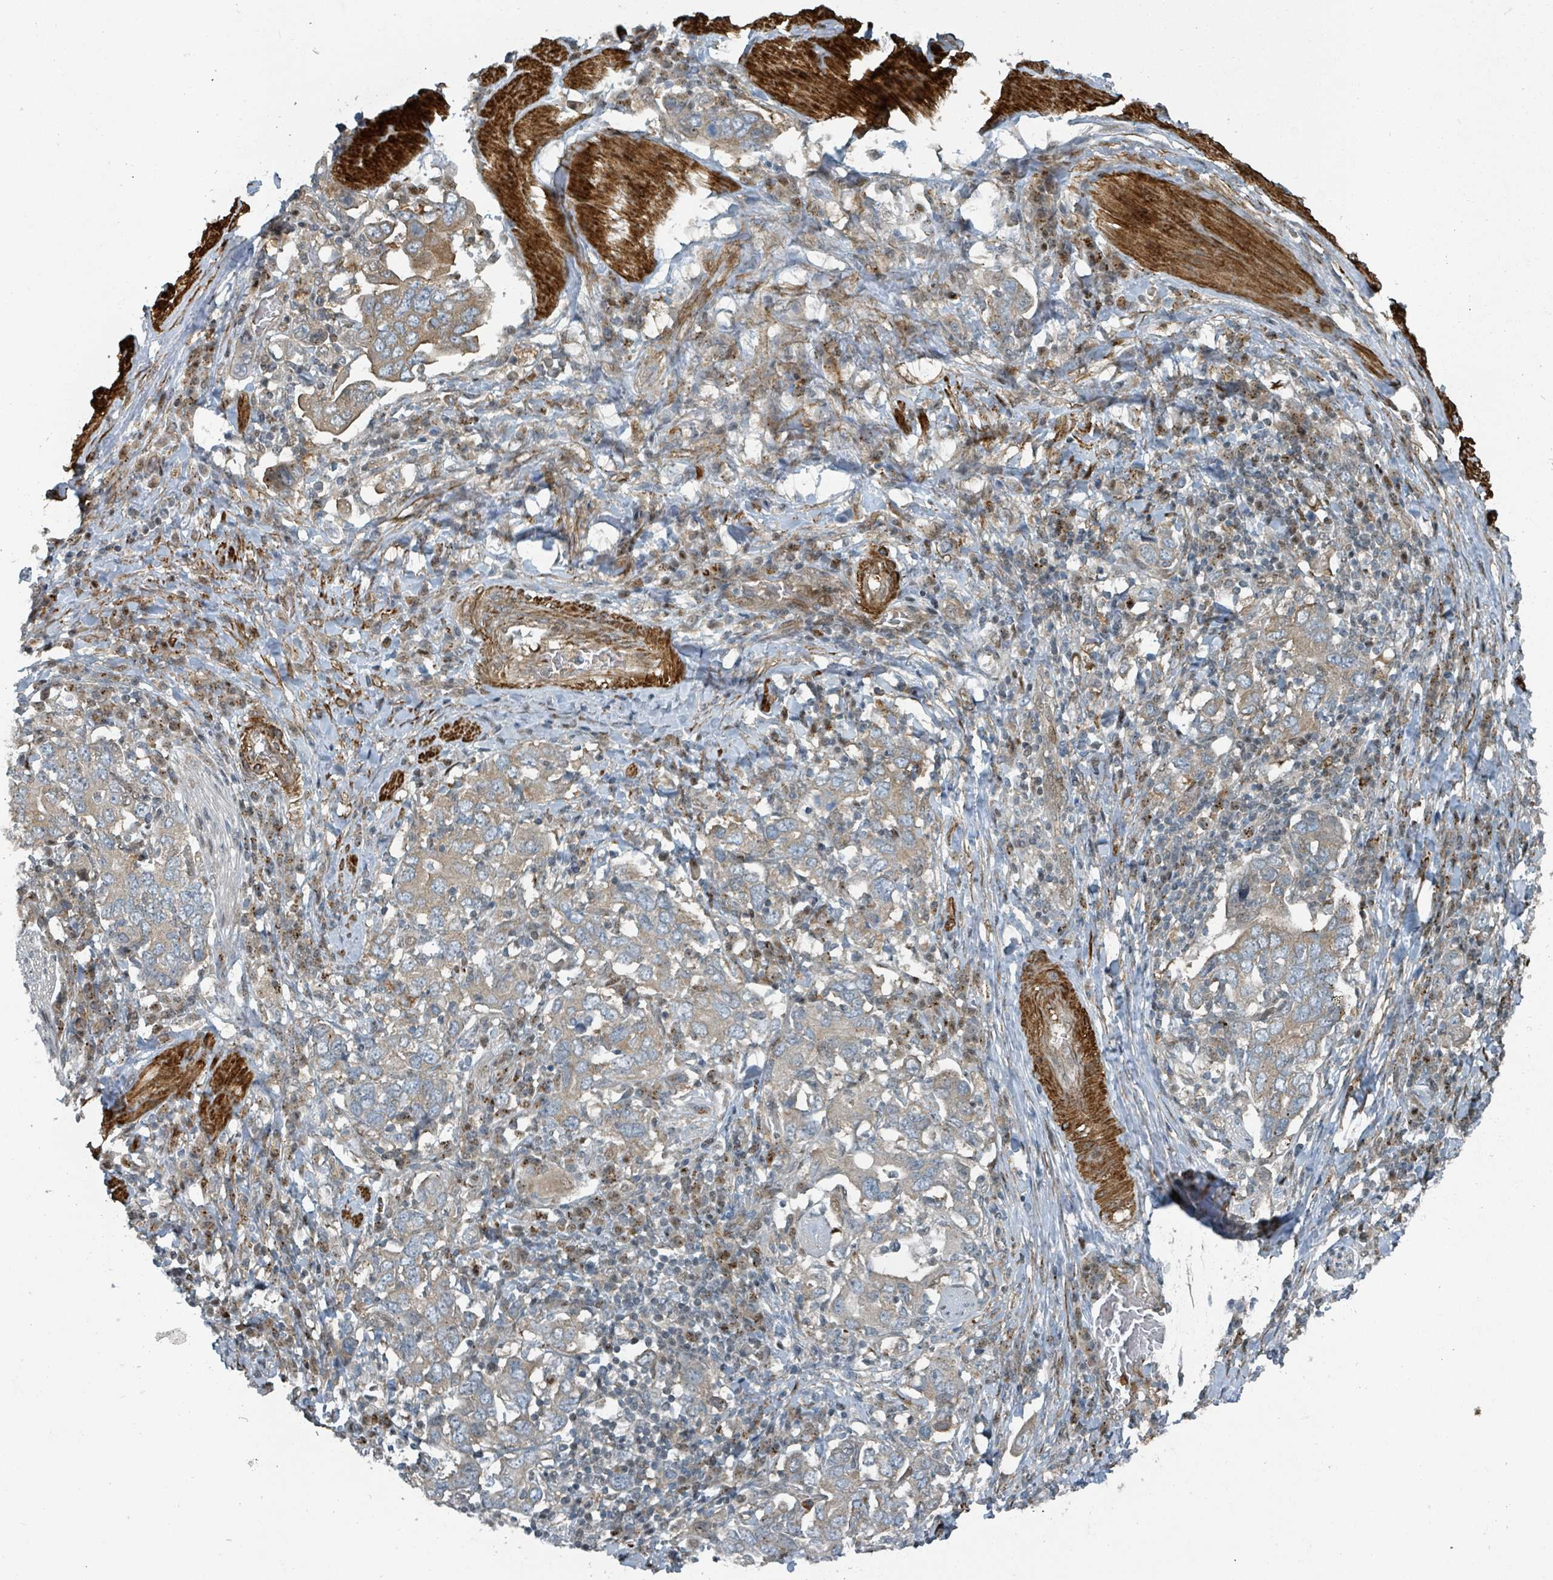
{"staining": {"intensity": "weak", "quantity": ">75%", "location": "cytoplasmic/membranous"}, "tissue": "stomach cancer", "cell_type": "Tumor cells", "image_type": "cancer", "snomed": [{"axis": "morphology", "description": "Adenocarcinoma, NOS"}, {"axis": "topography", "description": "Stomach, upper"}, {"axis": "topography", "description": "Stomach"}], "caption": "Stomach cancer stained for a protein shows weak cytoplasmic/membranous positivity in tumor cells.", "gene": "RHPN2", "patient": {"sex": "male", "age": 62}}